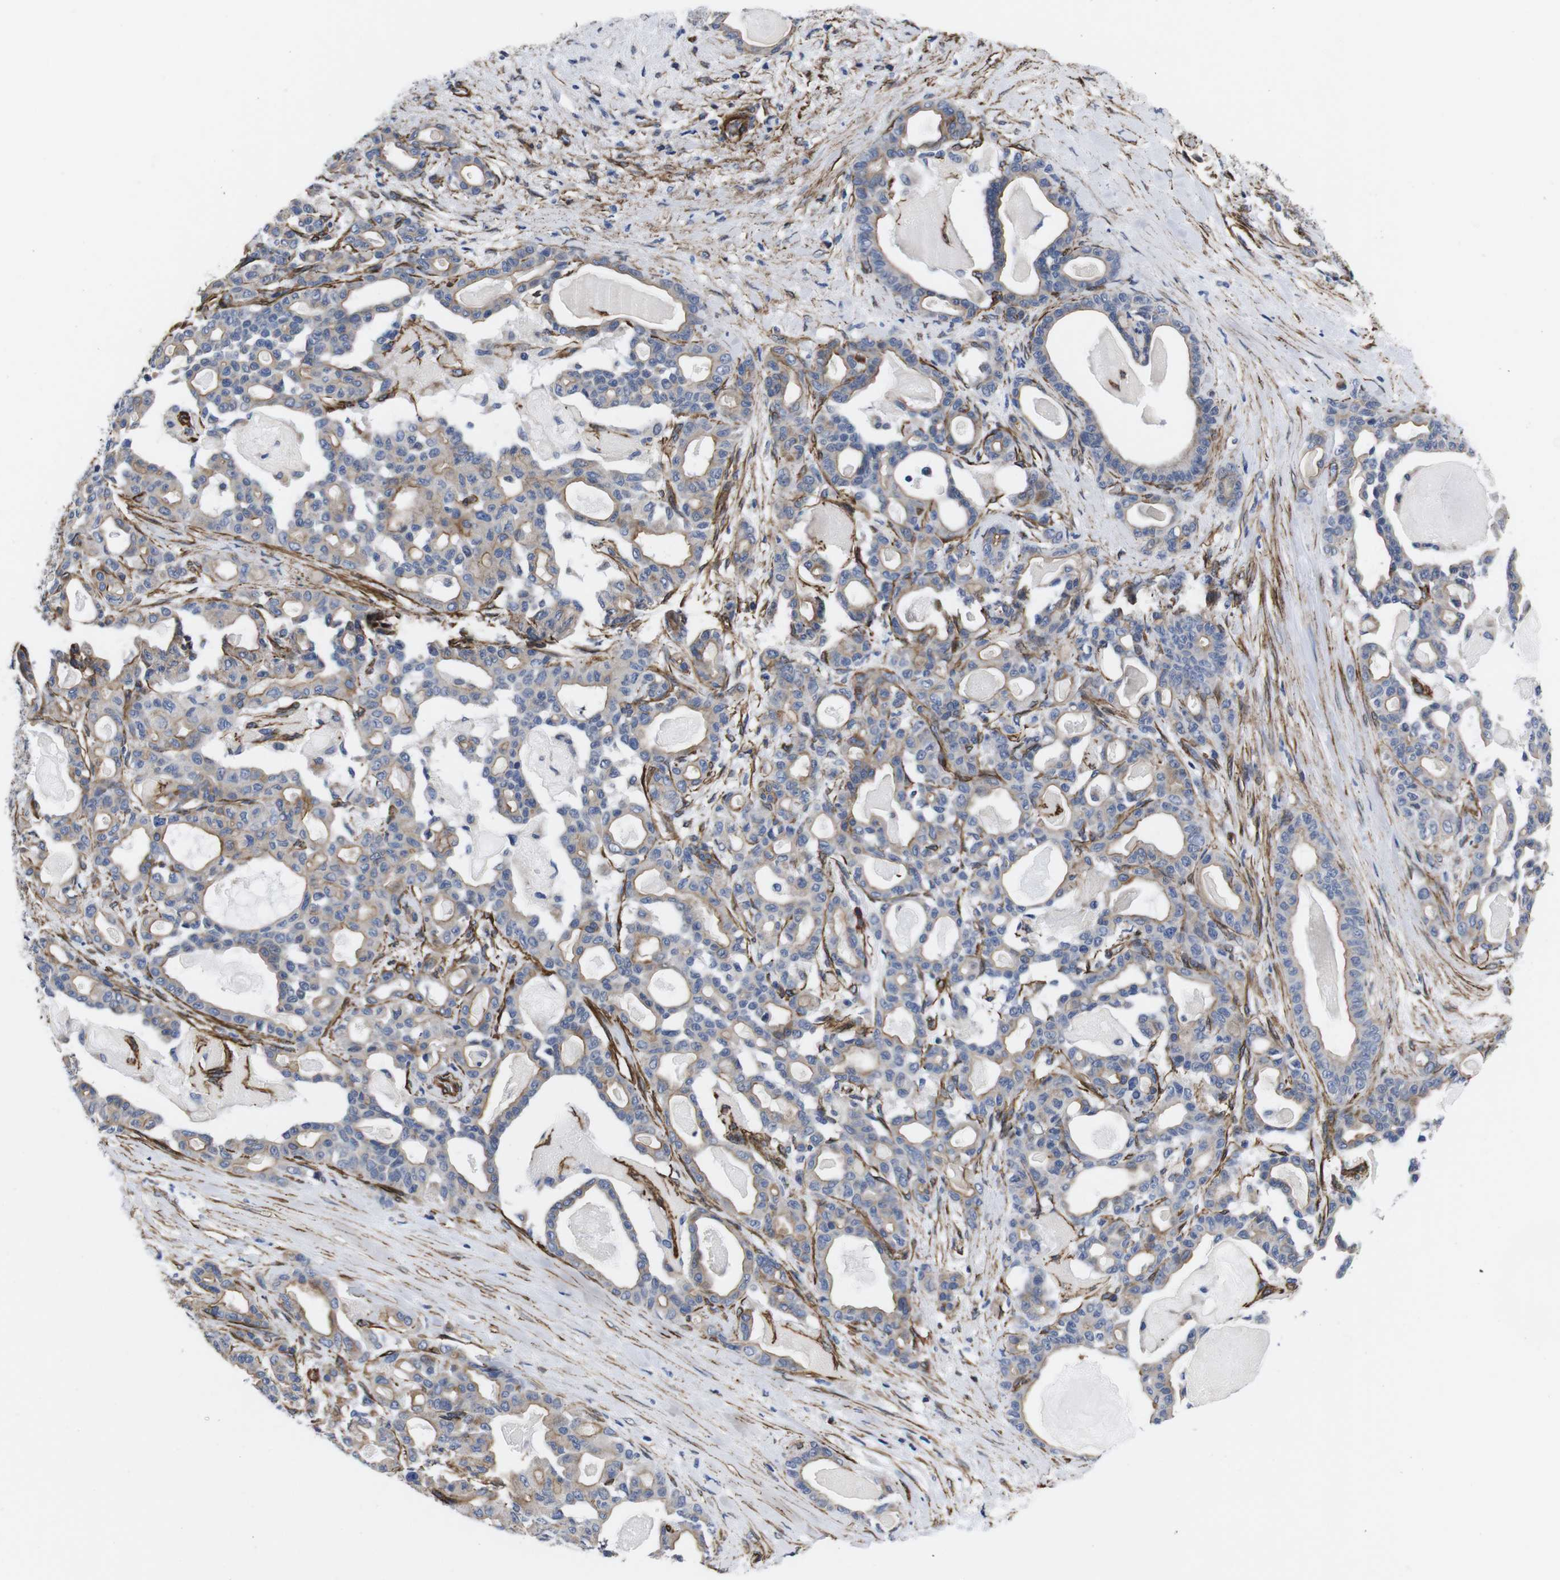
{"staining": {"intensity": "weak", "quantity": ">75%", "location": "cytoplasmic/membranous"}, "tissue": "pancreatic cancer", "cell_type": "Tumor cells", "image_type": "cancer", "snomed": [{"axis": "morphology", "description": "Adenocarcinoma, NOS"}, {"axis": "topography", "description": "Pancreas"}], "caption": "The immunohistochemical stain highlights weak cytoplasmic/membranous positivity in tumor cells of pancreatic cancer (adenocarcinoma) tissue.", "gene": "WNT10A", "patient": {"sex": "male", "age": 63}}